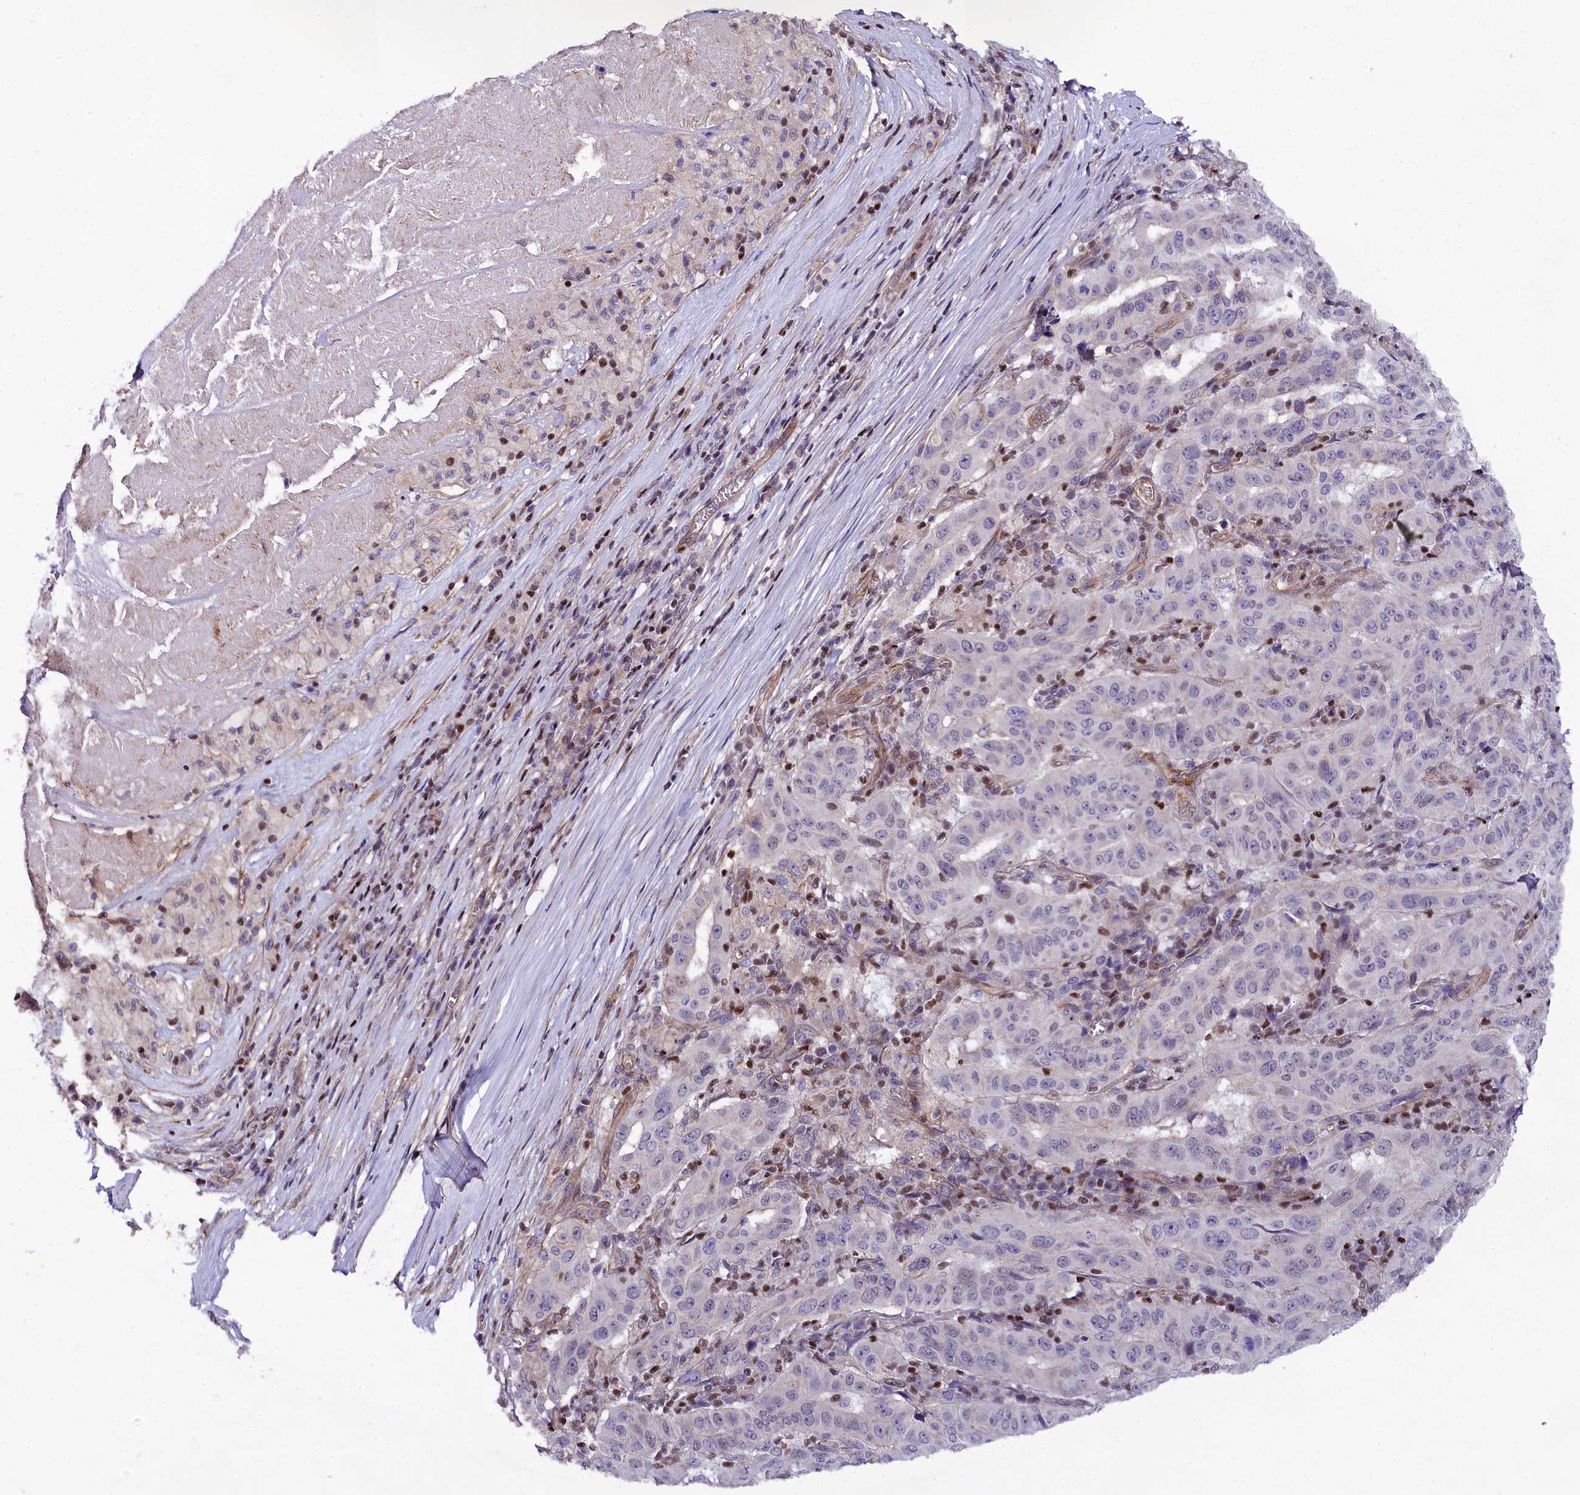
{"staining": {"intensity": "negative", "quantity": "none", "location": "none"}, "tissue": "pancreatic cancer", "cell_type": "Tumor cells", "image_type": "cancer", "snomed": [{"axis": "morphology", "description": "Adenocarcinoma, NOS"}, {"axis": "topography", "description": "Pancreas"}], "caption": "A high-resolution image shows immunohistochemistry staining of adenocarcinoma (pancreatic), which shows no significant positivity in tumor cells.", "gene": "SP4", "patient": {"sex": "male", "age": 63}}